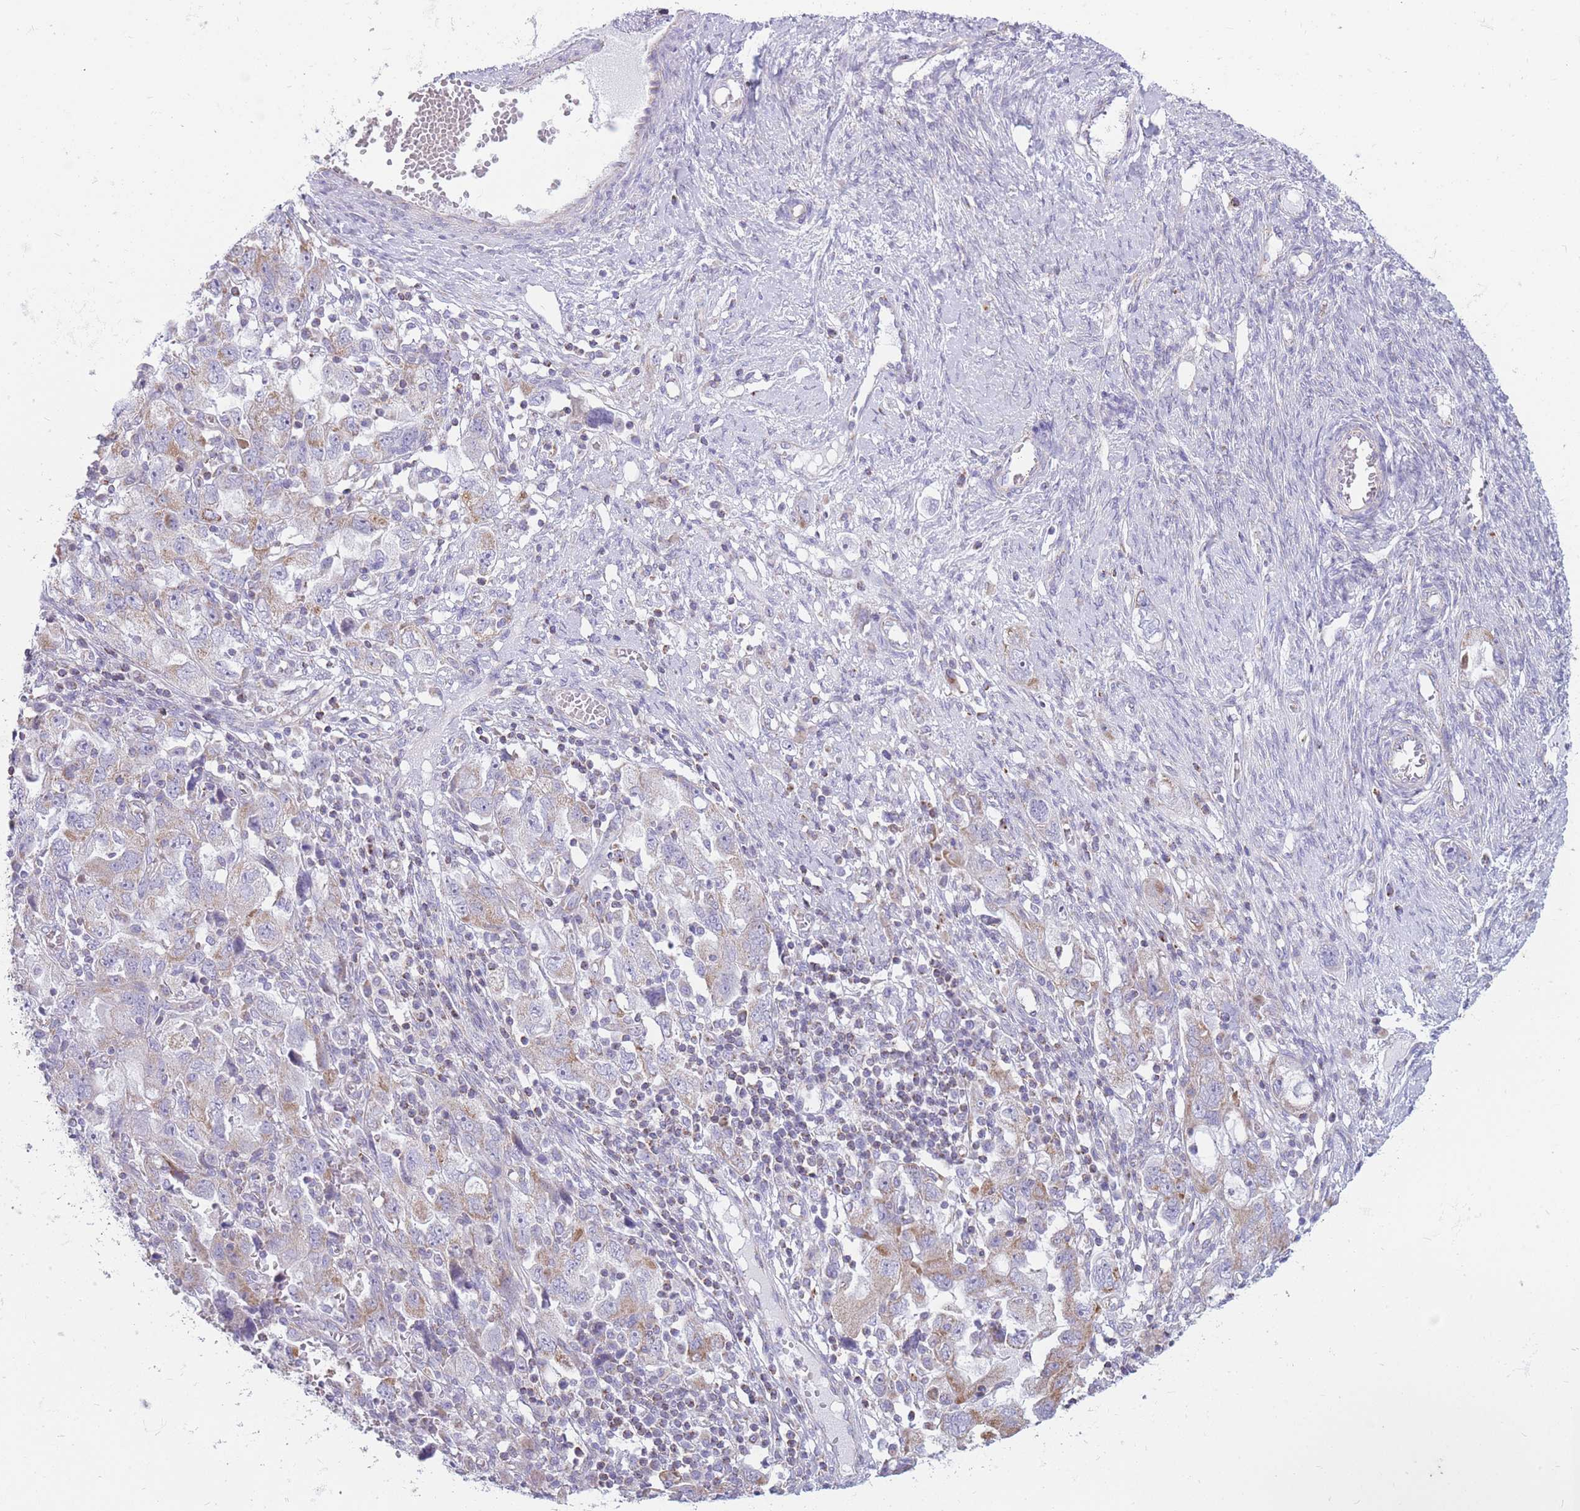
{"staining": {"intensity": "weak", "quantity": "25%-75%", "location": "cytoplasmic/membranous"}, "tissue": "ovarian cancer", "cell_type": "Tumor cells", "image_type": "cancer", "snomed": [{"axis": "morphology", "description": "Carcinoma, NOS"}, {"axis": "morphology", "description": "Cystadenocarcinoma, serous, NOS"}, {"axis": "topography", "description": "Ovary"}], "caption": "Protein staining shows weak cytoplasmic/membranous positivity in approximately 25%-75% of tumor cells in carcinoma (ovarian).", "gene": "PCSK1", "patient": {"sex": "female", "age": 69}}